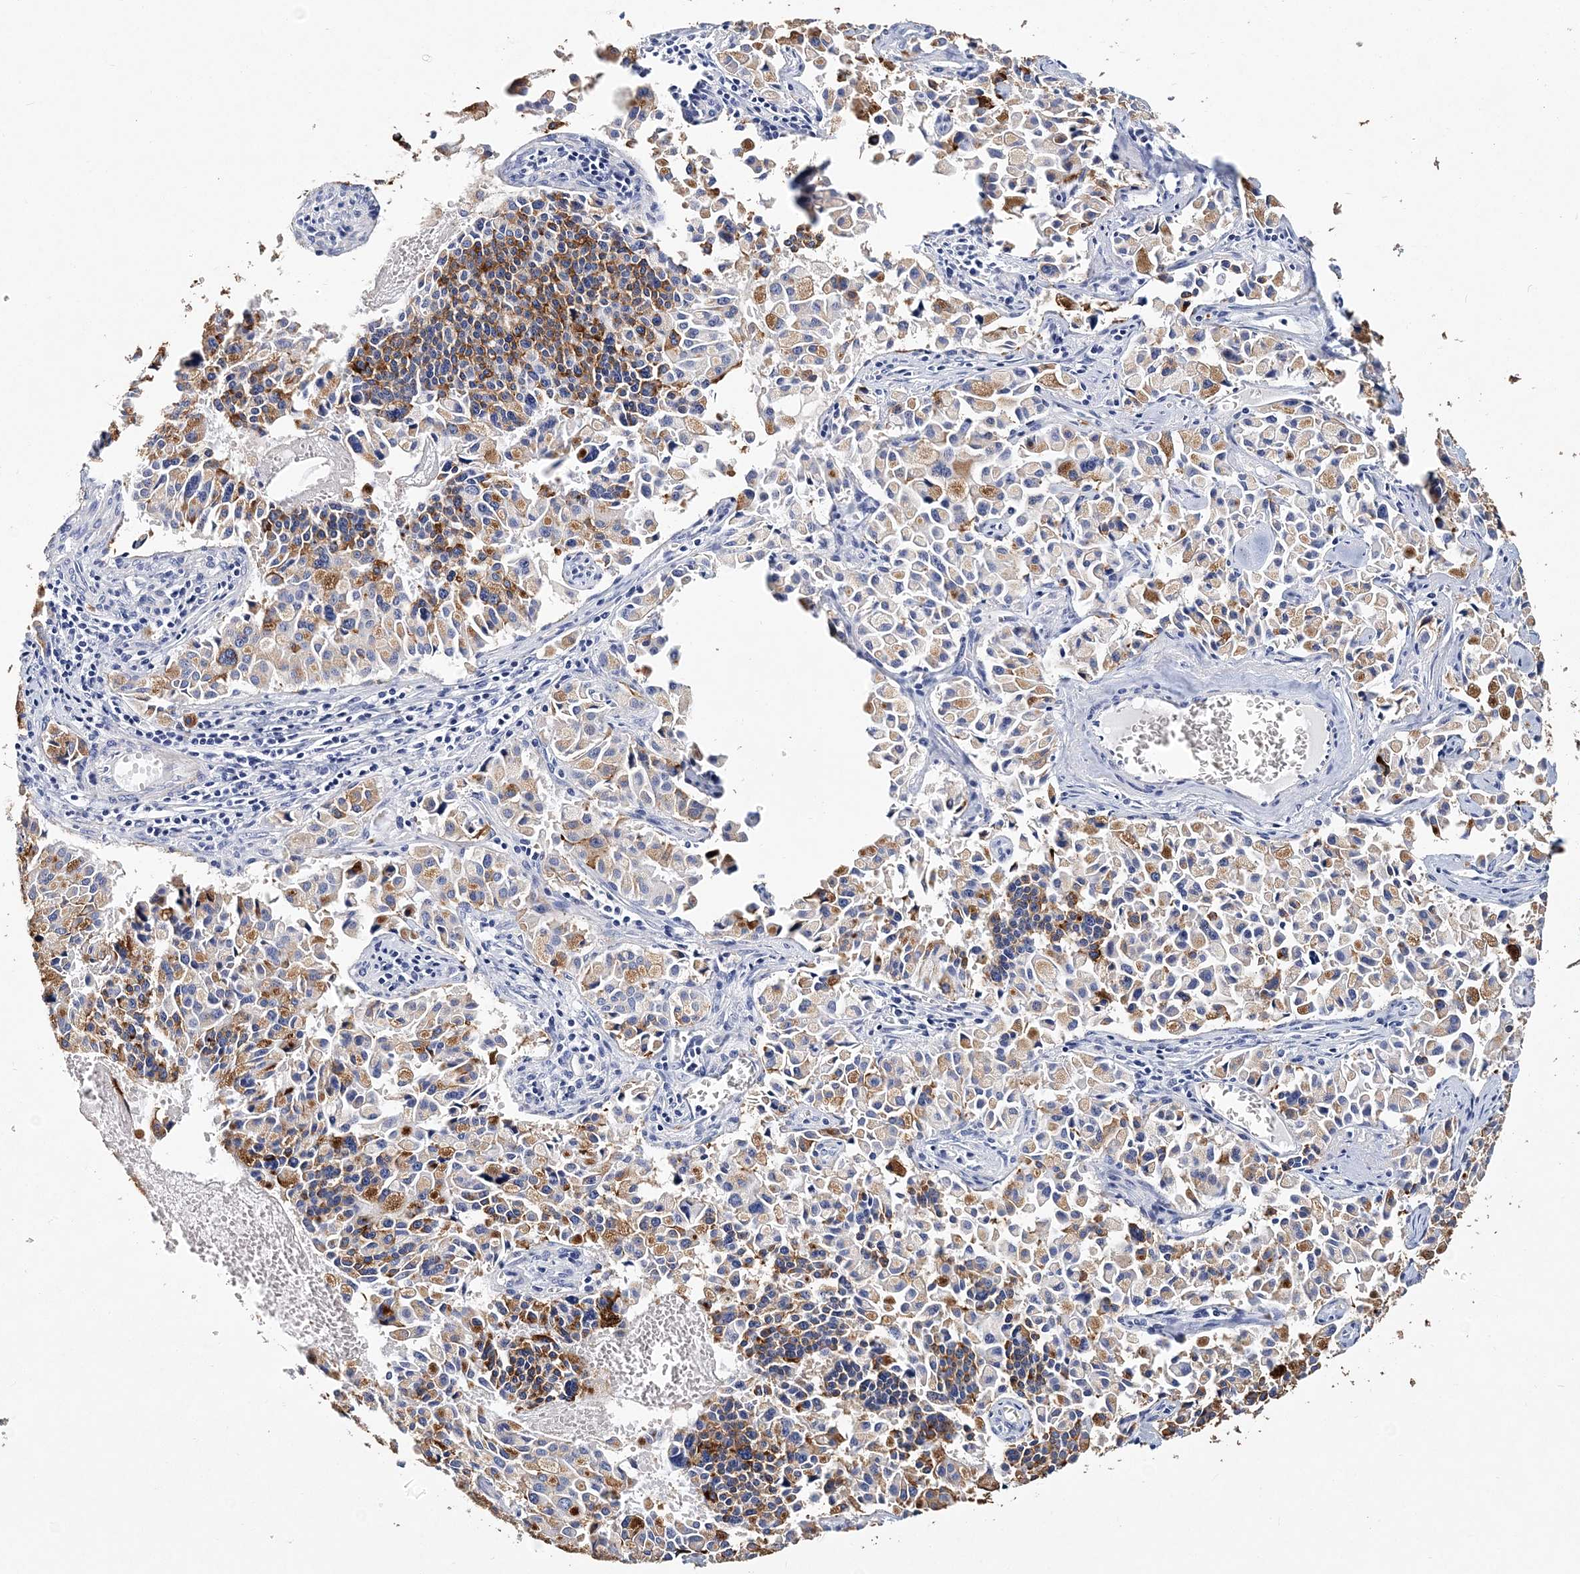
{"staining": {"intensity": "moderate", "quantity": "<25%", "location": "cytoplasmic/membranous"}, "tissue": "pancreatic cancer", "cell_type": "Tumor cells", "image_type": "cancer", "snomed": [{"axis": "morphology", "description": "Adenocarcinoma, NOS"}, {"axis": "topography", "description": "Pancreas"}], "caption": "Tumor cells exhibit low levels of moderate cytoplasmic/membranous staining in approximately <25% of cells in human adenocarcinoma (pancreatic).", "gene": "ITGA2B", "patient": {"sex": "male", "age": 65}}